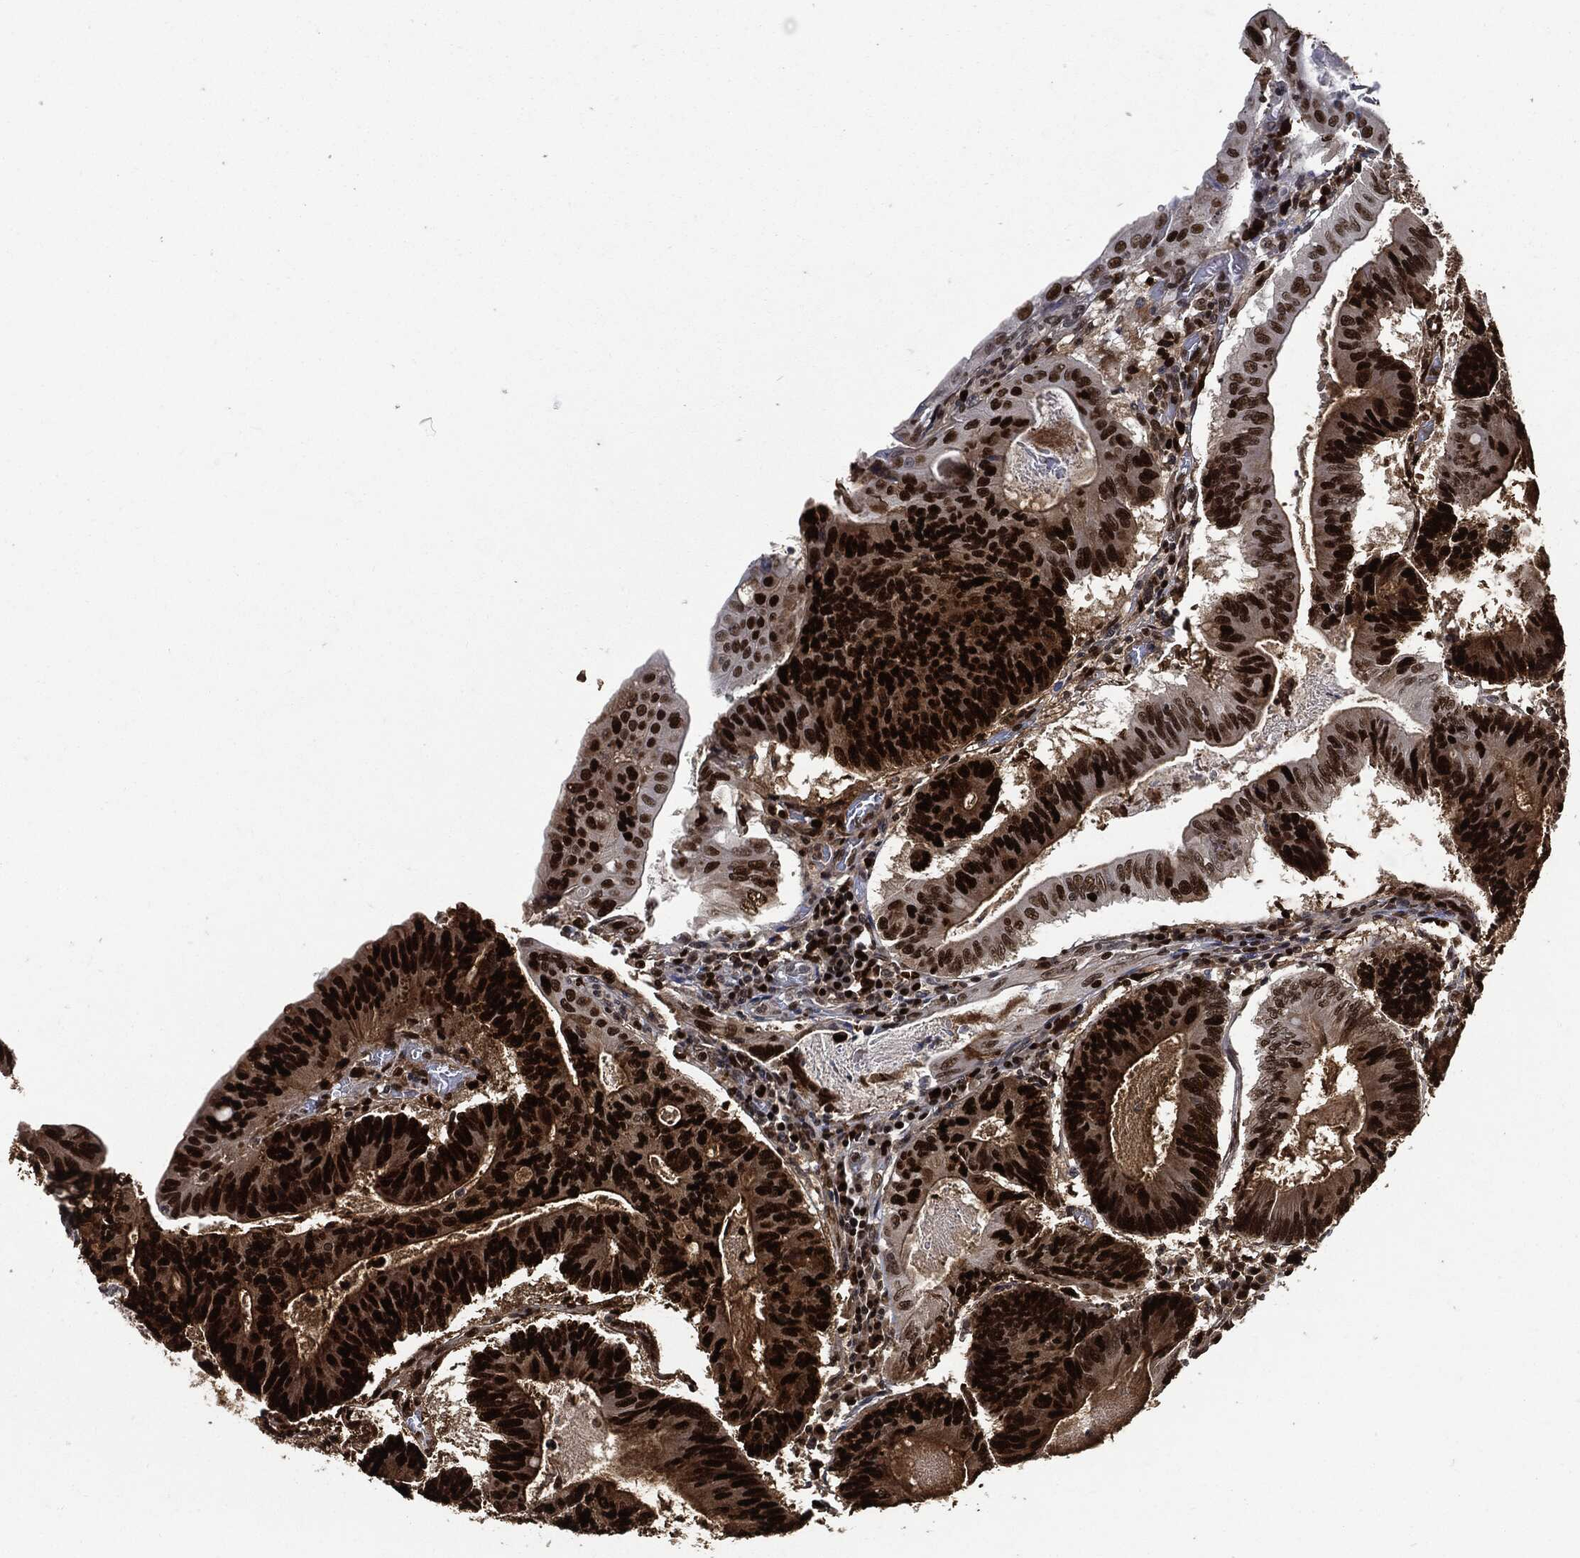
{"staining": {"intensity": "strong", "quantity": ">75%", "location": "nuclear"}, "tissue": "colorectal cancer", "cell_type": "Tumor cells", "image_type": "cancer", "snomed": [{"axis": "morphology", "description": "Adenocarcinoma, NOS"}, {"axis": "topography", "description": "Colon"}], "caption": "A high-resolution micrograph shows immunohistochemistry (IHC) staining of colorectal cancer, which exhibits strong nuclear positivity in about >75% of tumor cells. The staining was performed using DAB, with brown indicating positive protein expression. Nuclei are stained blue with hematoxylin.", "gene": "PCNA", "patient": {"sex": "female", "age": 70}}